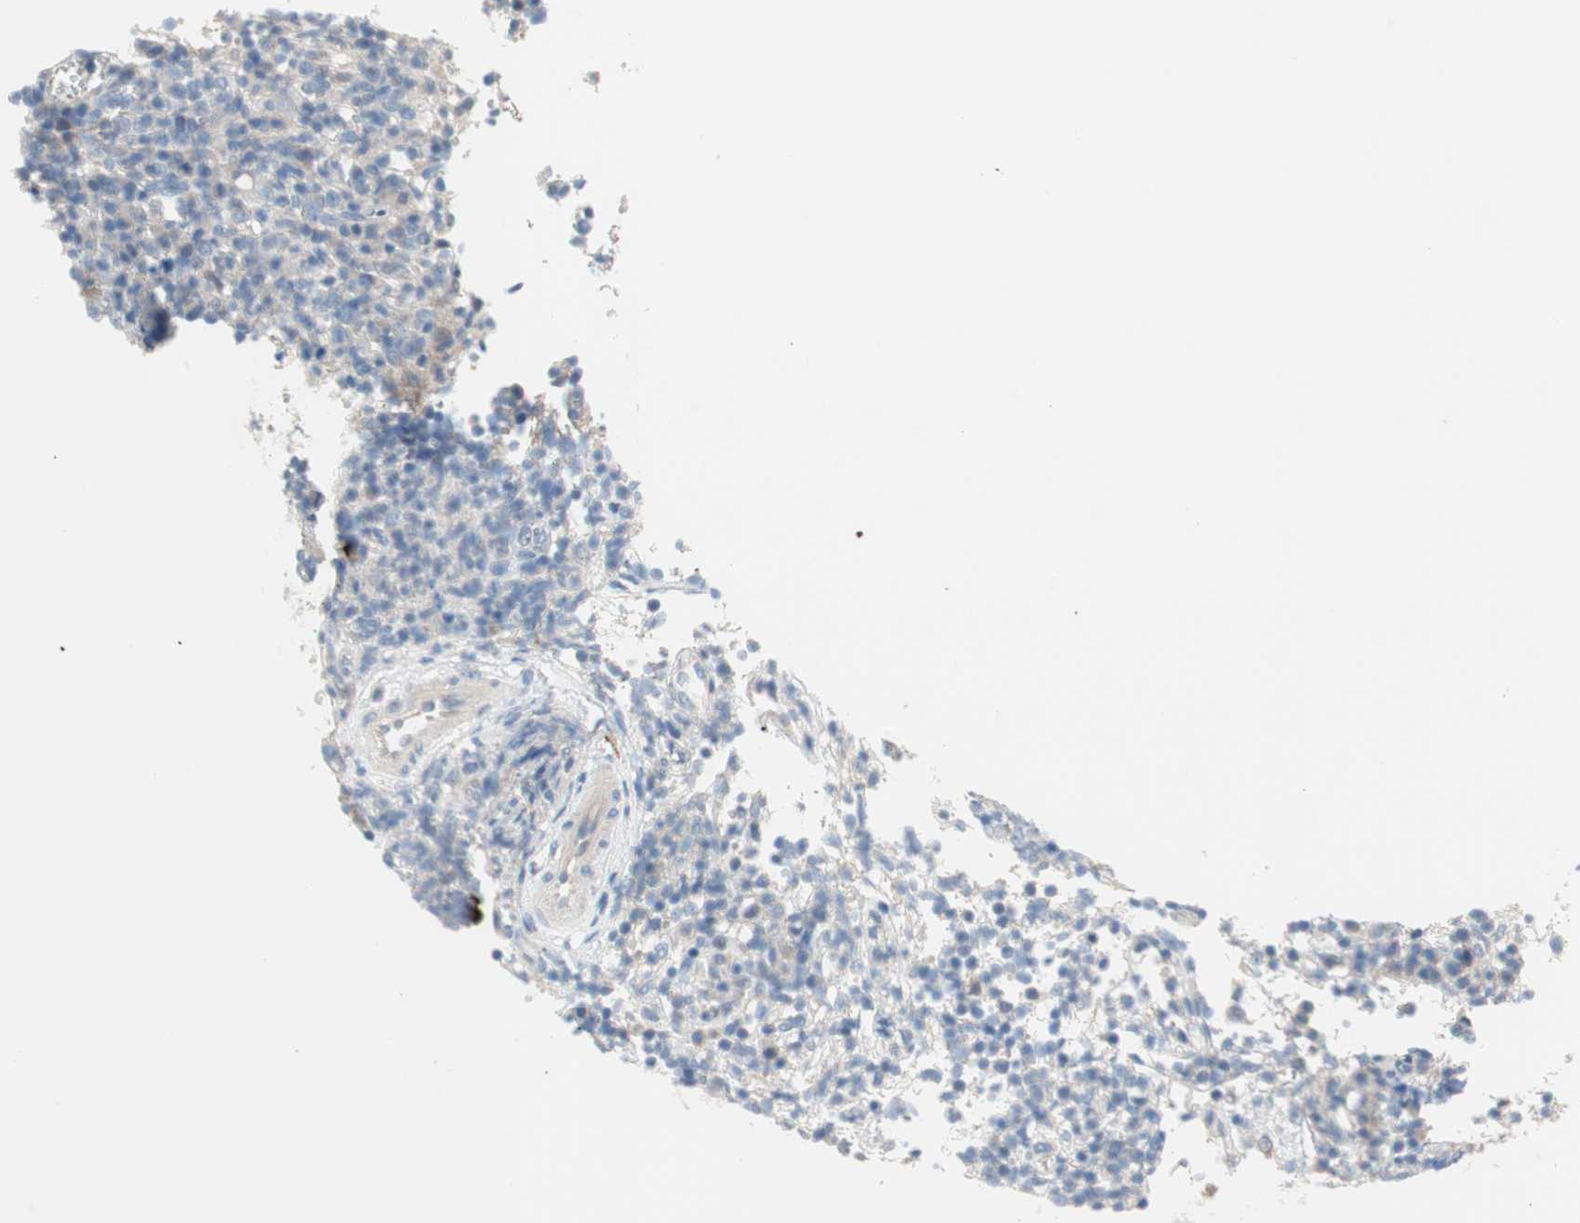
{"staining": {"intensity": "negative", "quantity": "none", "location": "none"}, "tissue": "lymphoma", "cell_type": "Tumor cells", "image_type": "cancer", "snomed": [{"axis": "morphology", "description": "Malignant lymphoma, non-Hodgkin's type, High grade"}, {"axis": "topography", "description": "Lymph node"}], "caption": "There is no significant expression in tumor cells of lymphoma.", "gene": "PDZK1", "patient": {"sex": "female", "age": 76}}